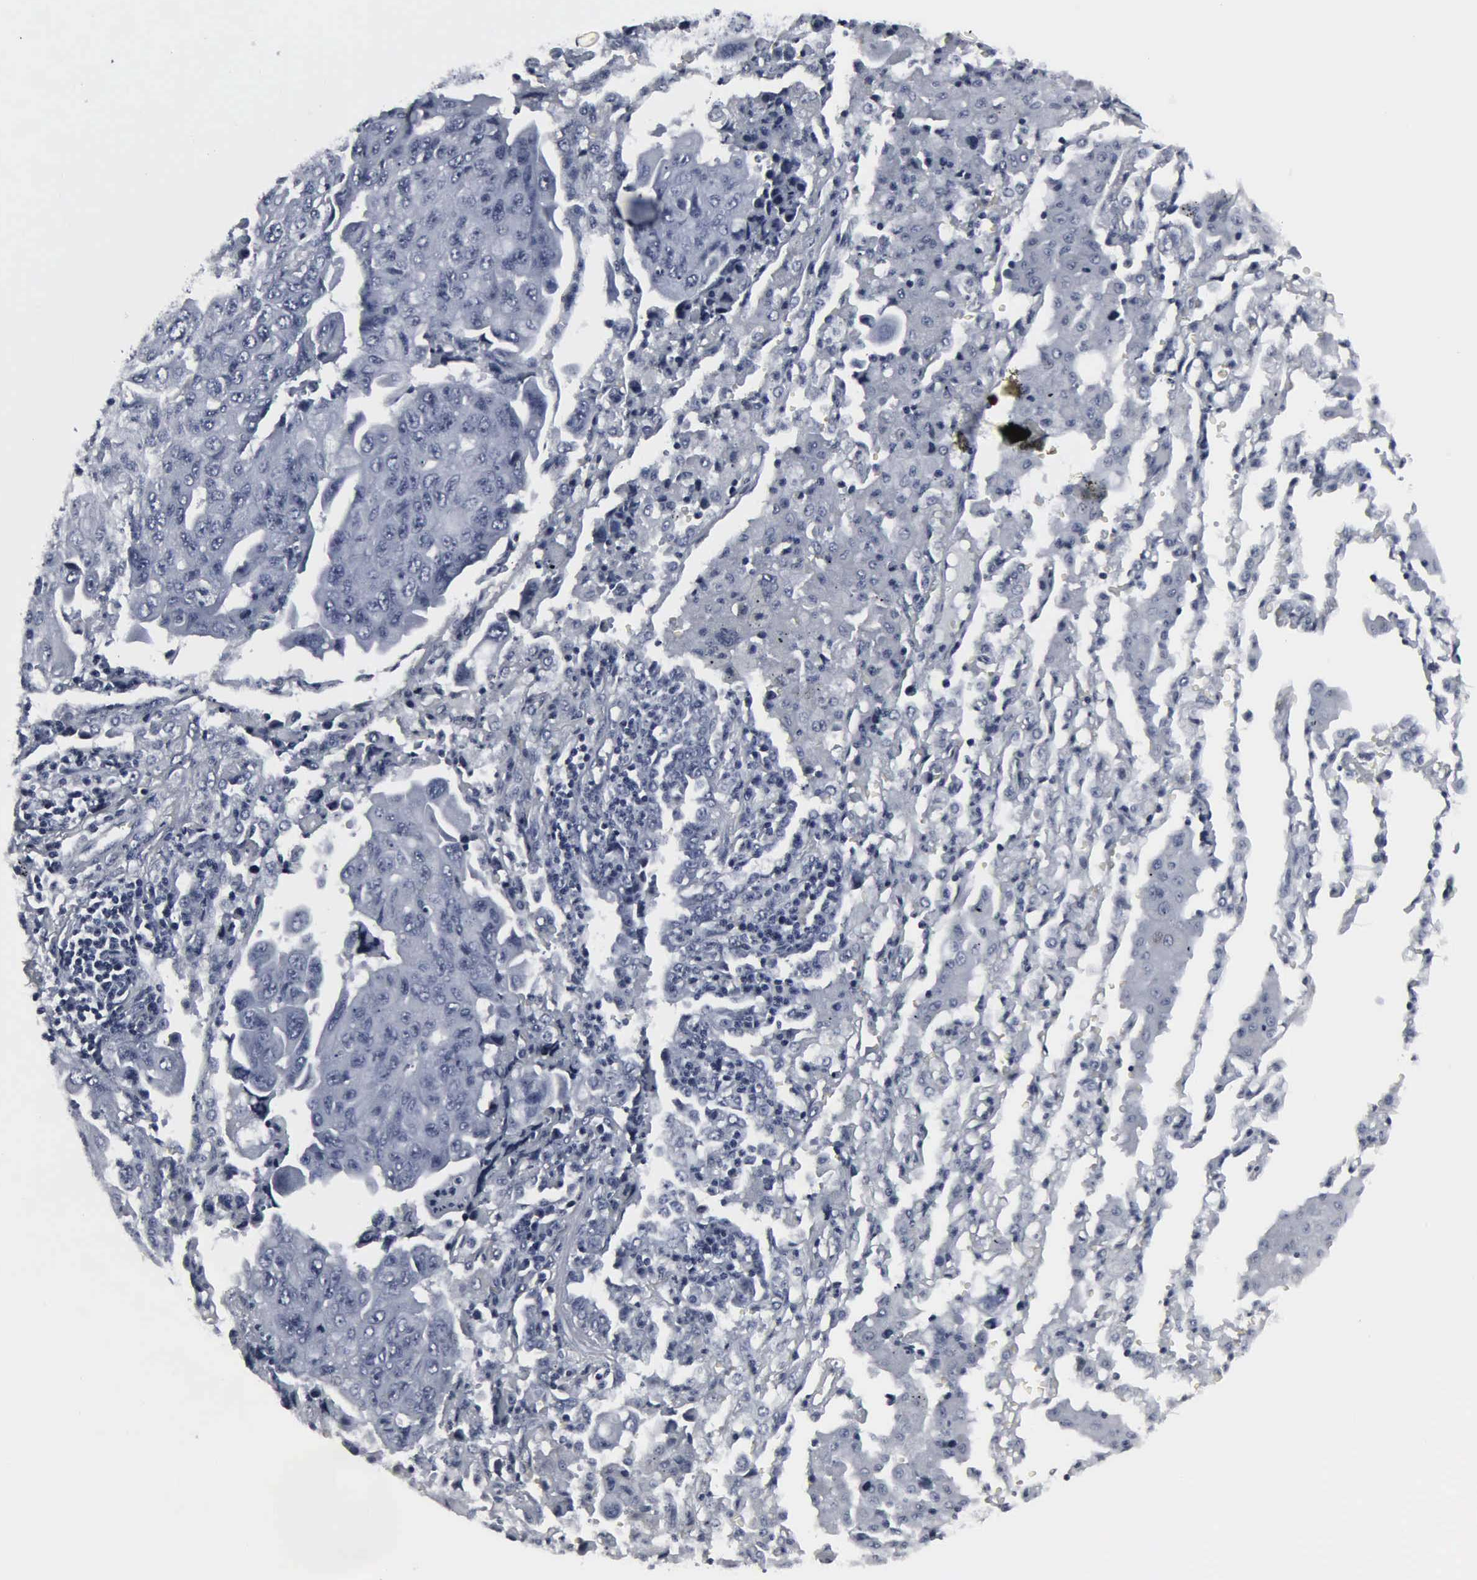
{"staining": {"intensity": "negative", "quantity": "none", "location": "none"}, "tissue": "lung cancer", "cell_type": "Tumor cells", "image_type": "cancer", "snomed": [{"axis": "morphology", "description": "Adenocarcinoma, NOS"}, {"axis": "topography", "description": "Lung"}], "caption": "Tumor cells show no significant positivity in lung adenocarcinoma. (DAB (3,3'-diaminobenzidine) immunohistochemistry (IHC) with hematoxylin counter stain).", "gene": "DGCR2", "patient": {"sex": "male", "age": 64}}